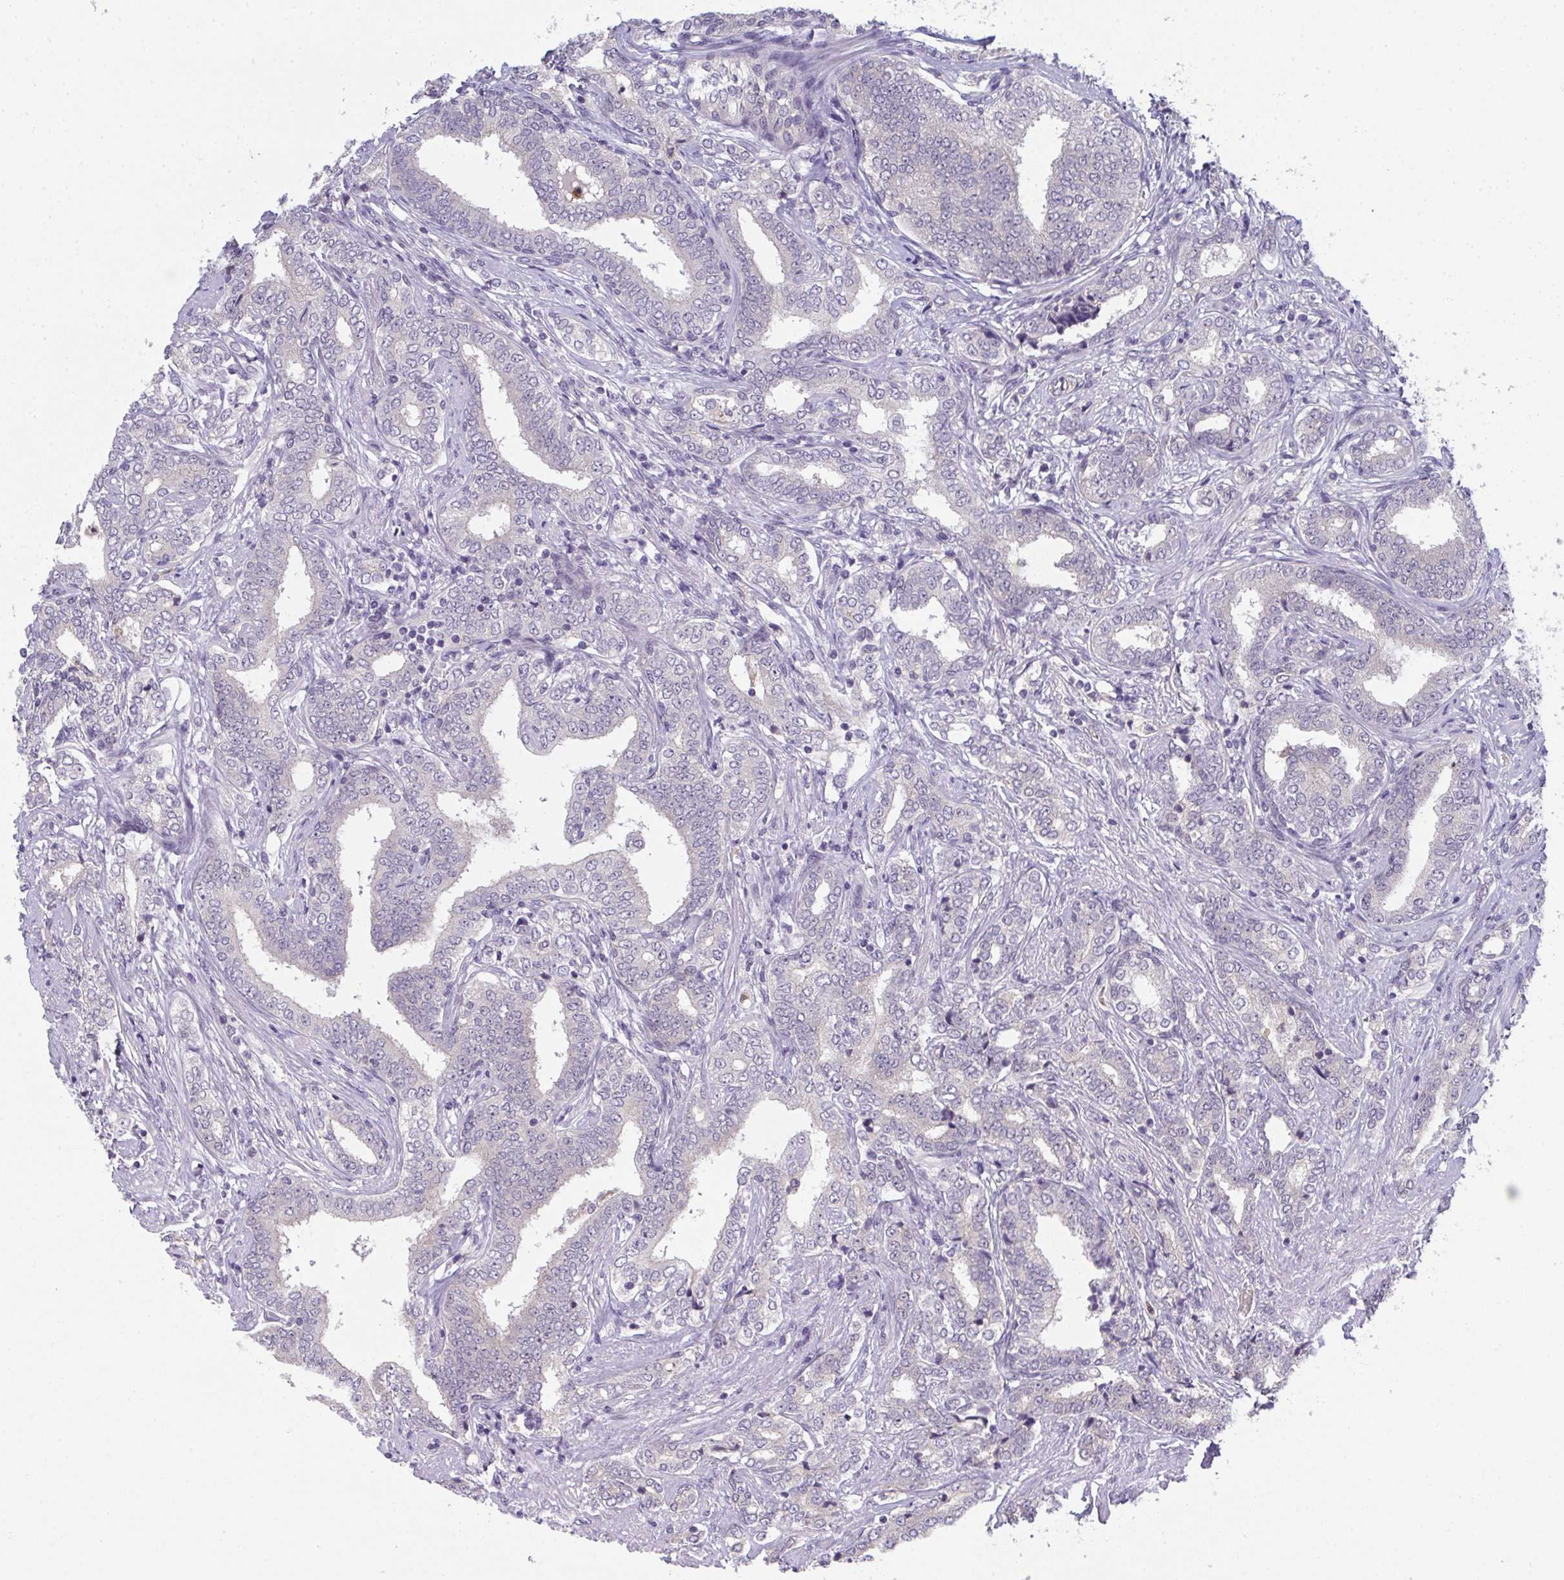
{"staining": {"intensity": "negative", "quantity": "none", "location": "none"}, "tissue": "prostate cancer", "cell_type": "Tumor cells", "image_type": "cancer", "snomed": [{"axis": "morphology", "description": "Adenocarcinoma, High grade"}, {"axis": "topography", "description": "Prostate"}], "caption": "DAB (3,3'-diaminobenzidine) immunohistochemical staining of prostate adenocarcinoma (high-grade) reveals no significant staining in tumor cells.", "gene": "RIOK1", "patient": {"sex": "male", "age": 72}}